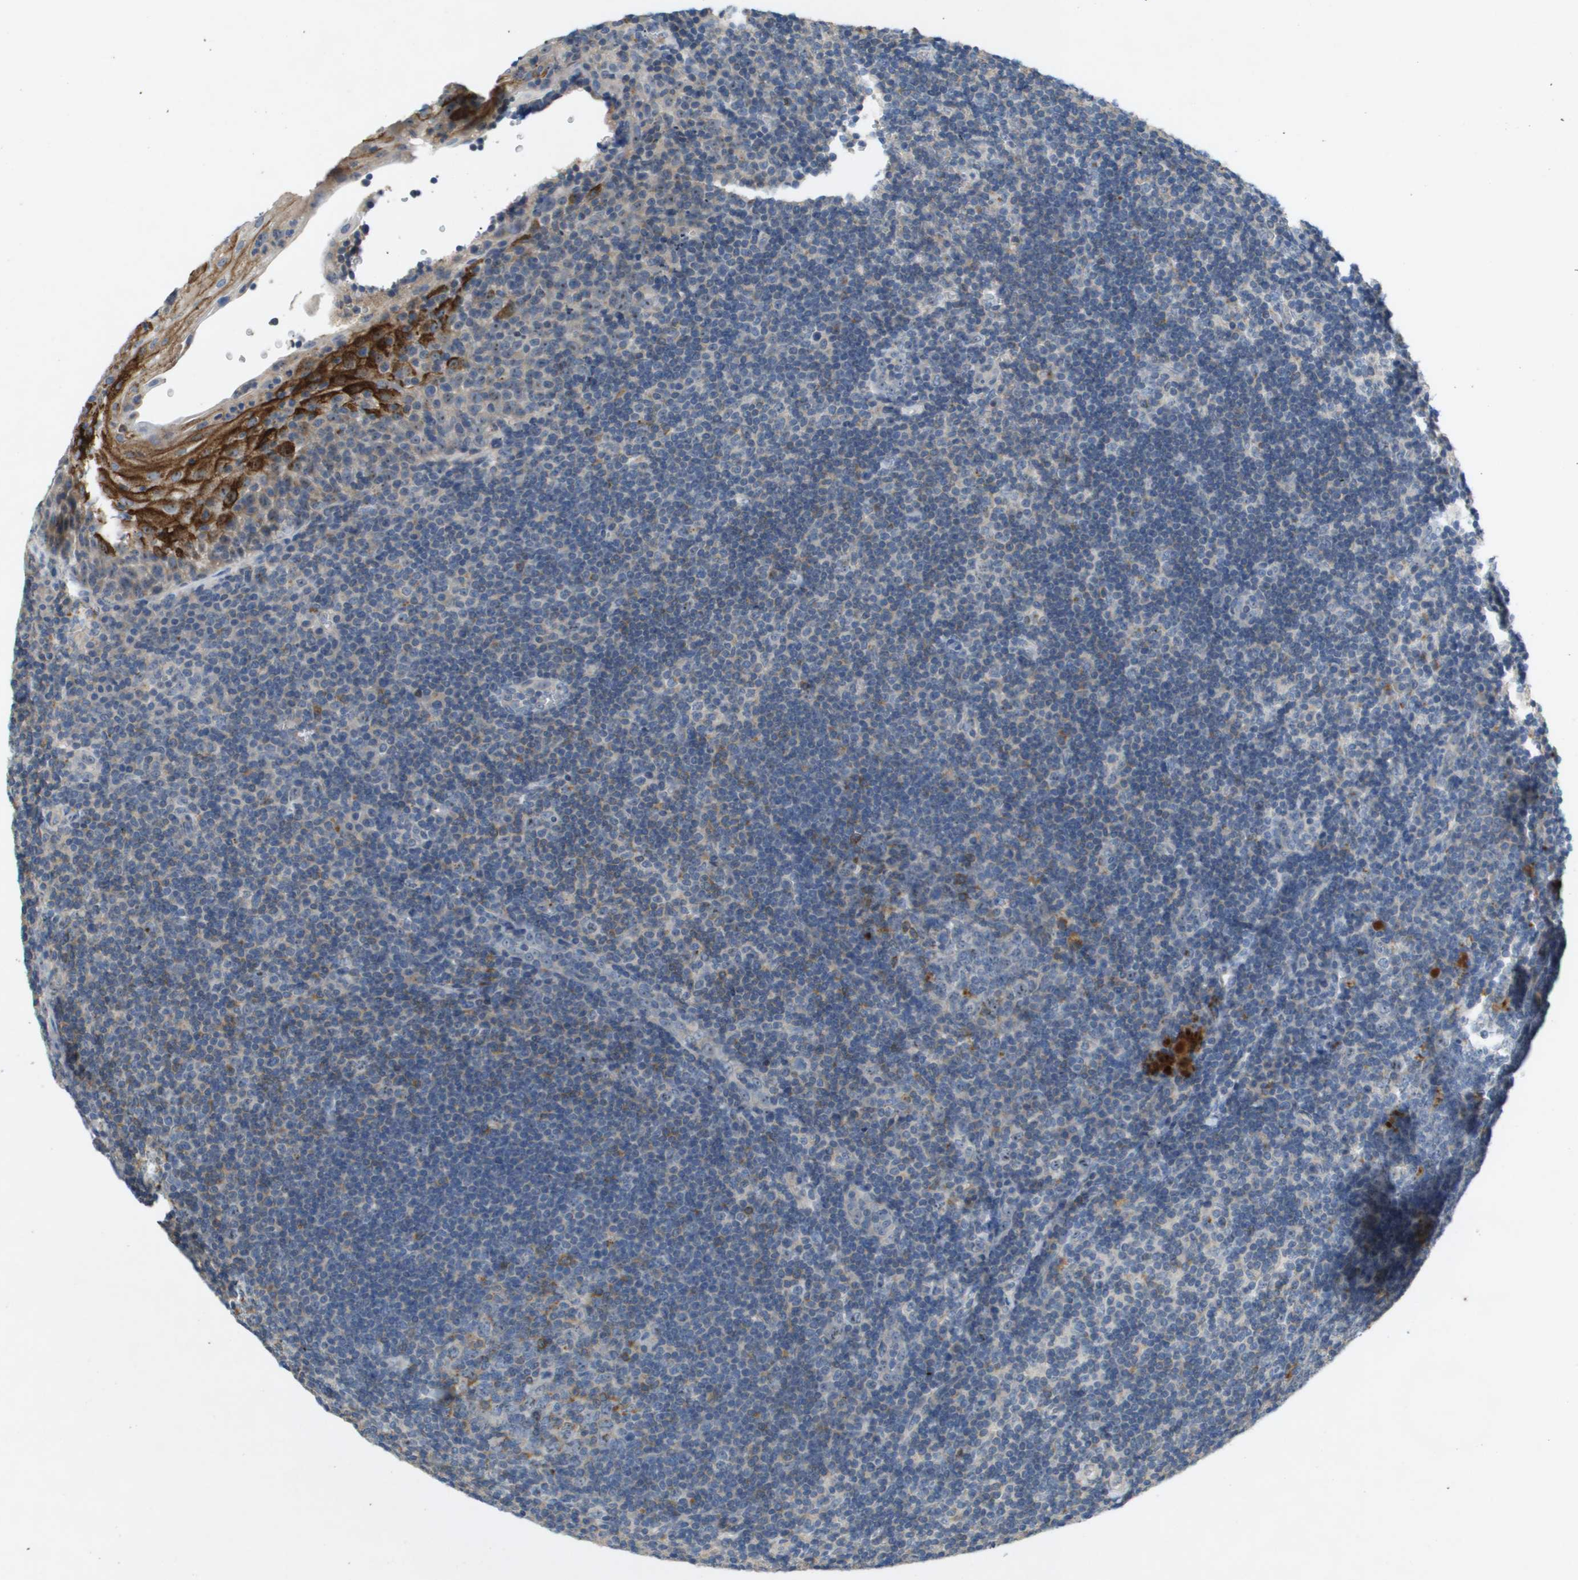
{"staining": {"intensity": "moderate", "quantity": "<25%", "location": "cytoplasmic/membranous"}, "tissue": "tonsil", "cell_type": "Germinal center cells", "image_type": "normal", "snomed": [{"axis": "morphology", "description": "Normal tissue, NOS"}, {"axis": "topography", "description": "Tonsil"}], "caption": "This is a micrograph of immunohistochemistry staining of benign tonsil, which shows moderate expression in the cytoplasmic/membranous of germinal center cells.", "gene": "B3GNT5", "patient": {"sex": "male", "age": 37}}